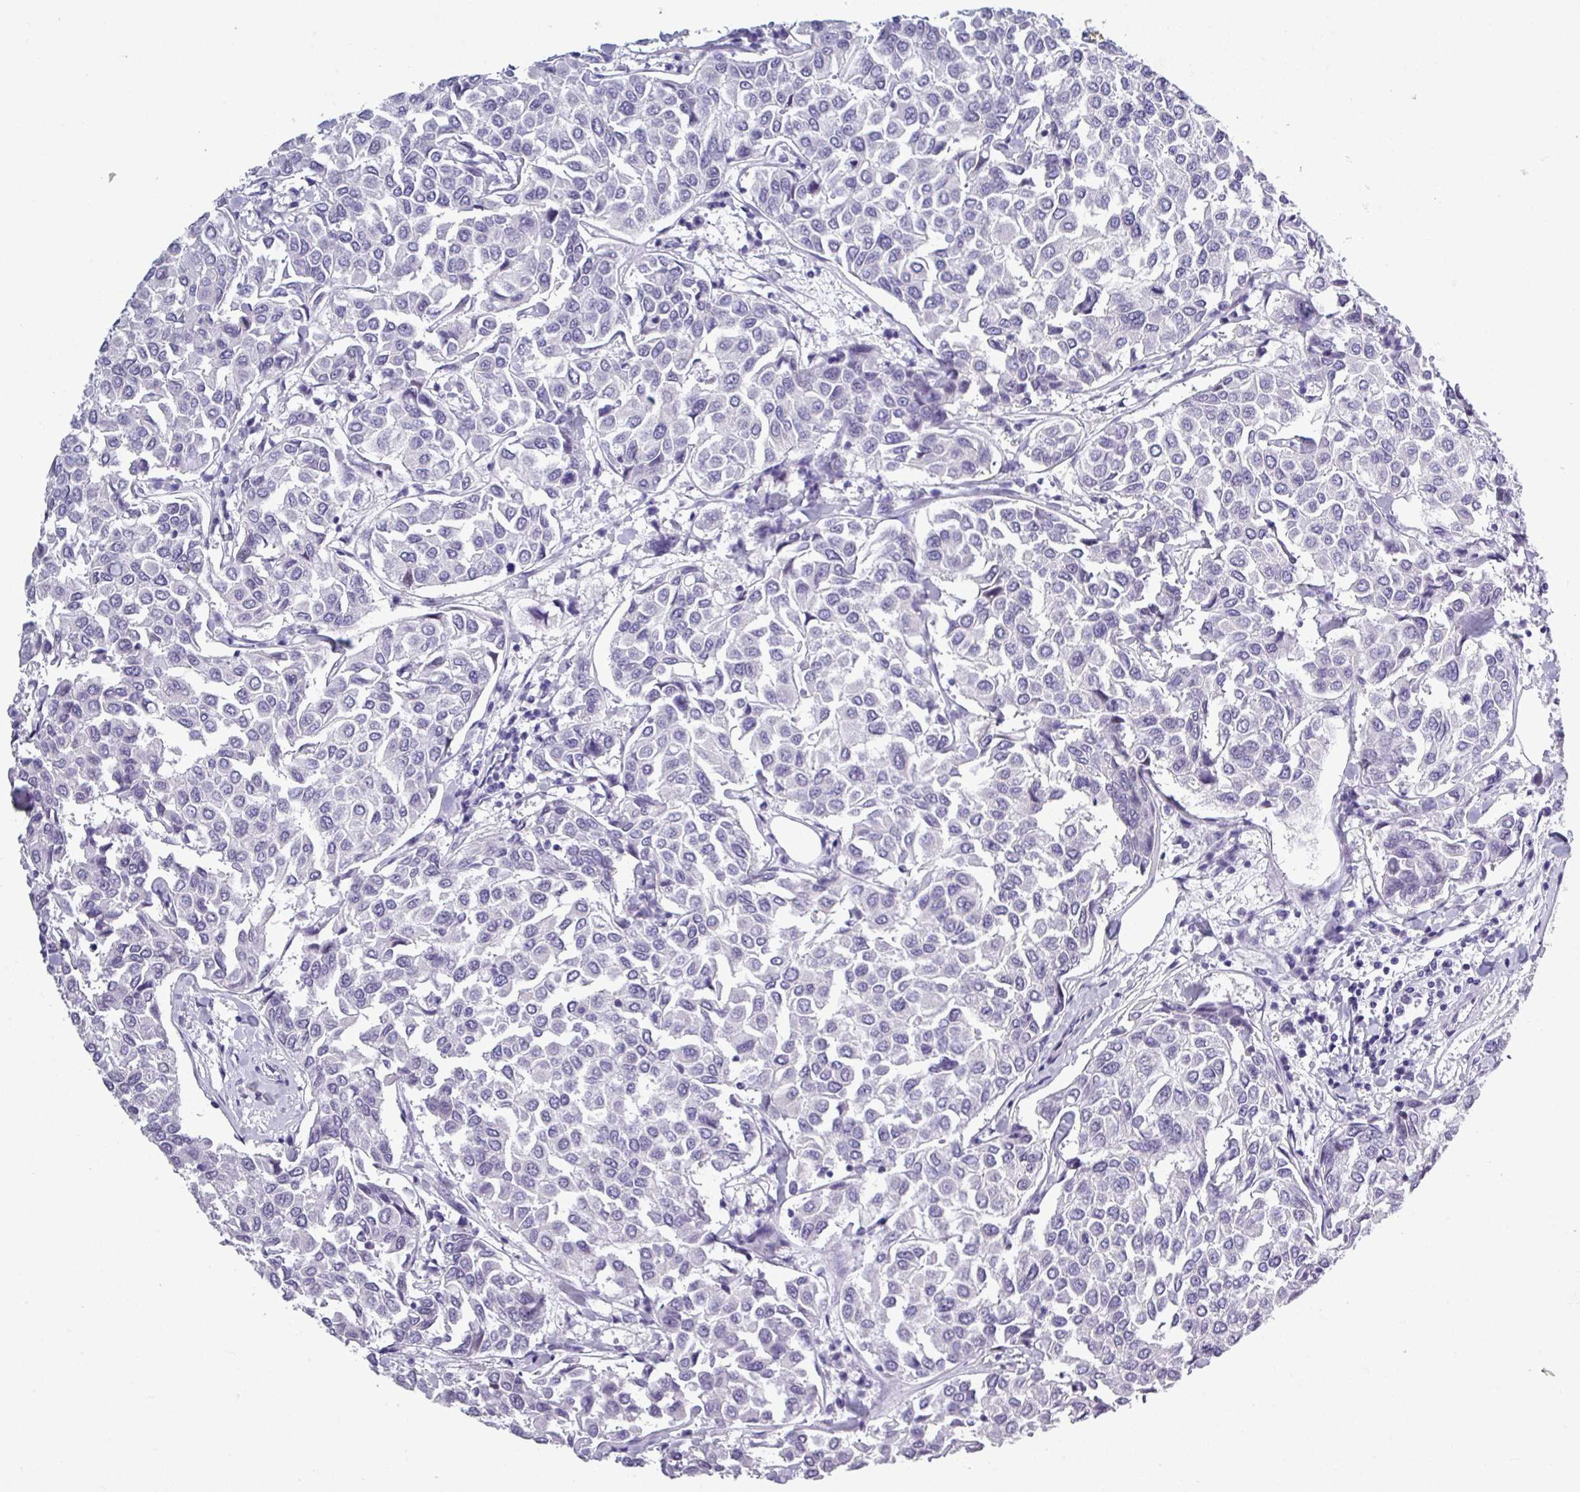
{"staining": {"intensity": "negative", "quantity": "none", "location": "none"}, "tissue": "breast cancer", "cell_type": "Tumor cells", "image_type": "cancer", "snomed": [{"axis": "morphology", "description": "Duct carcinoma"}, {"axis": "topography", "description": "Breast"}], "caption": "An immunohistochemistry image of intraductal carcinoma (breast) is shown. There is no staining in tumor cells of intraductal carcinoma (breast).", "gene": "SRGAP1", "patient": {"sex": "female", "age": 55}}